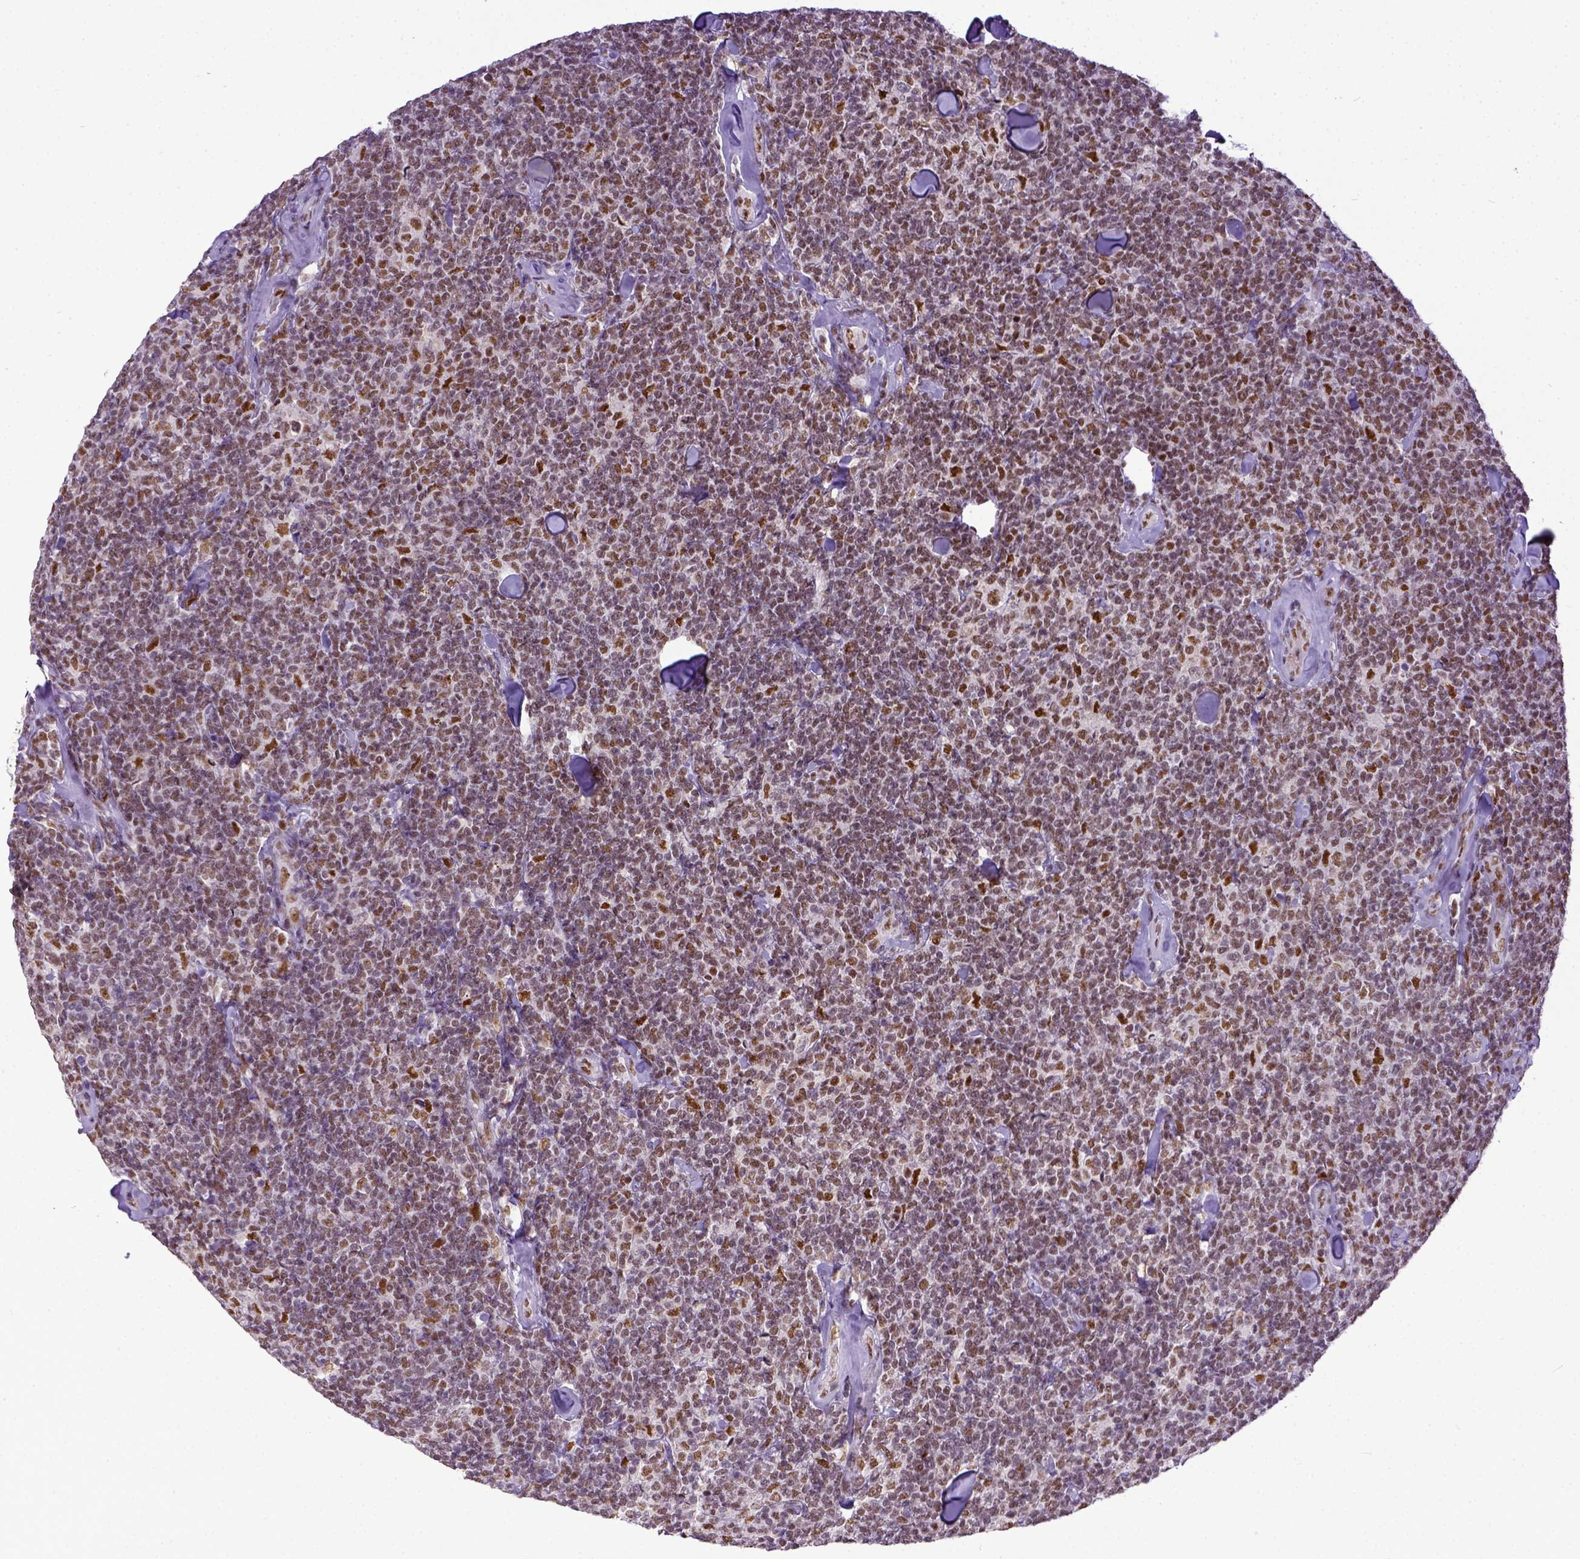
{"staining": {"intensity": "moderate", "quantity": ">75%", "location": "nuclear"}, "tissue": "lymphoma", "cell_type": "Tumor cells", "image_type": "cancer", "snomed": [{"axis": "morphology", "description": "Malignant lymphoma, non-Hodgkin's type, Low grade"}, {"axis": "topography", "description": "Lymph node"}], "caption": "Brown immunohistochemical staining in human lymphoma displays moderate nuclear positivity in approximately >75% of tumor cells.", "gene": "ERCC1", "patient": {"sex": "female", "age": 56}}